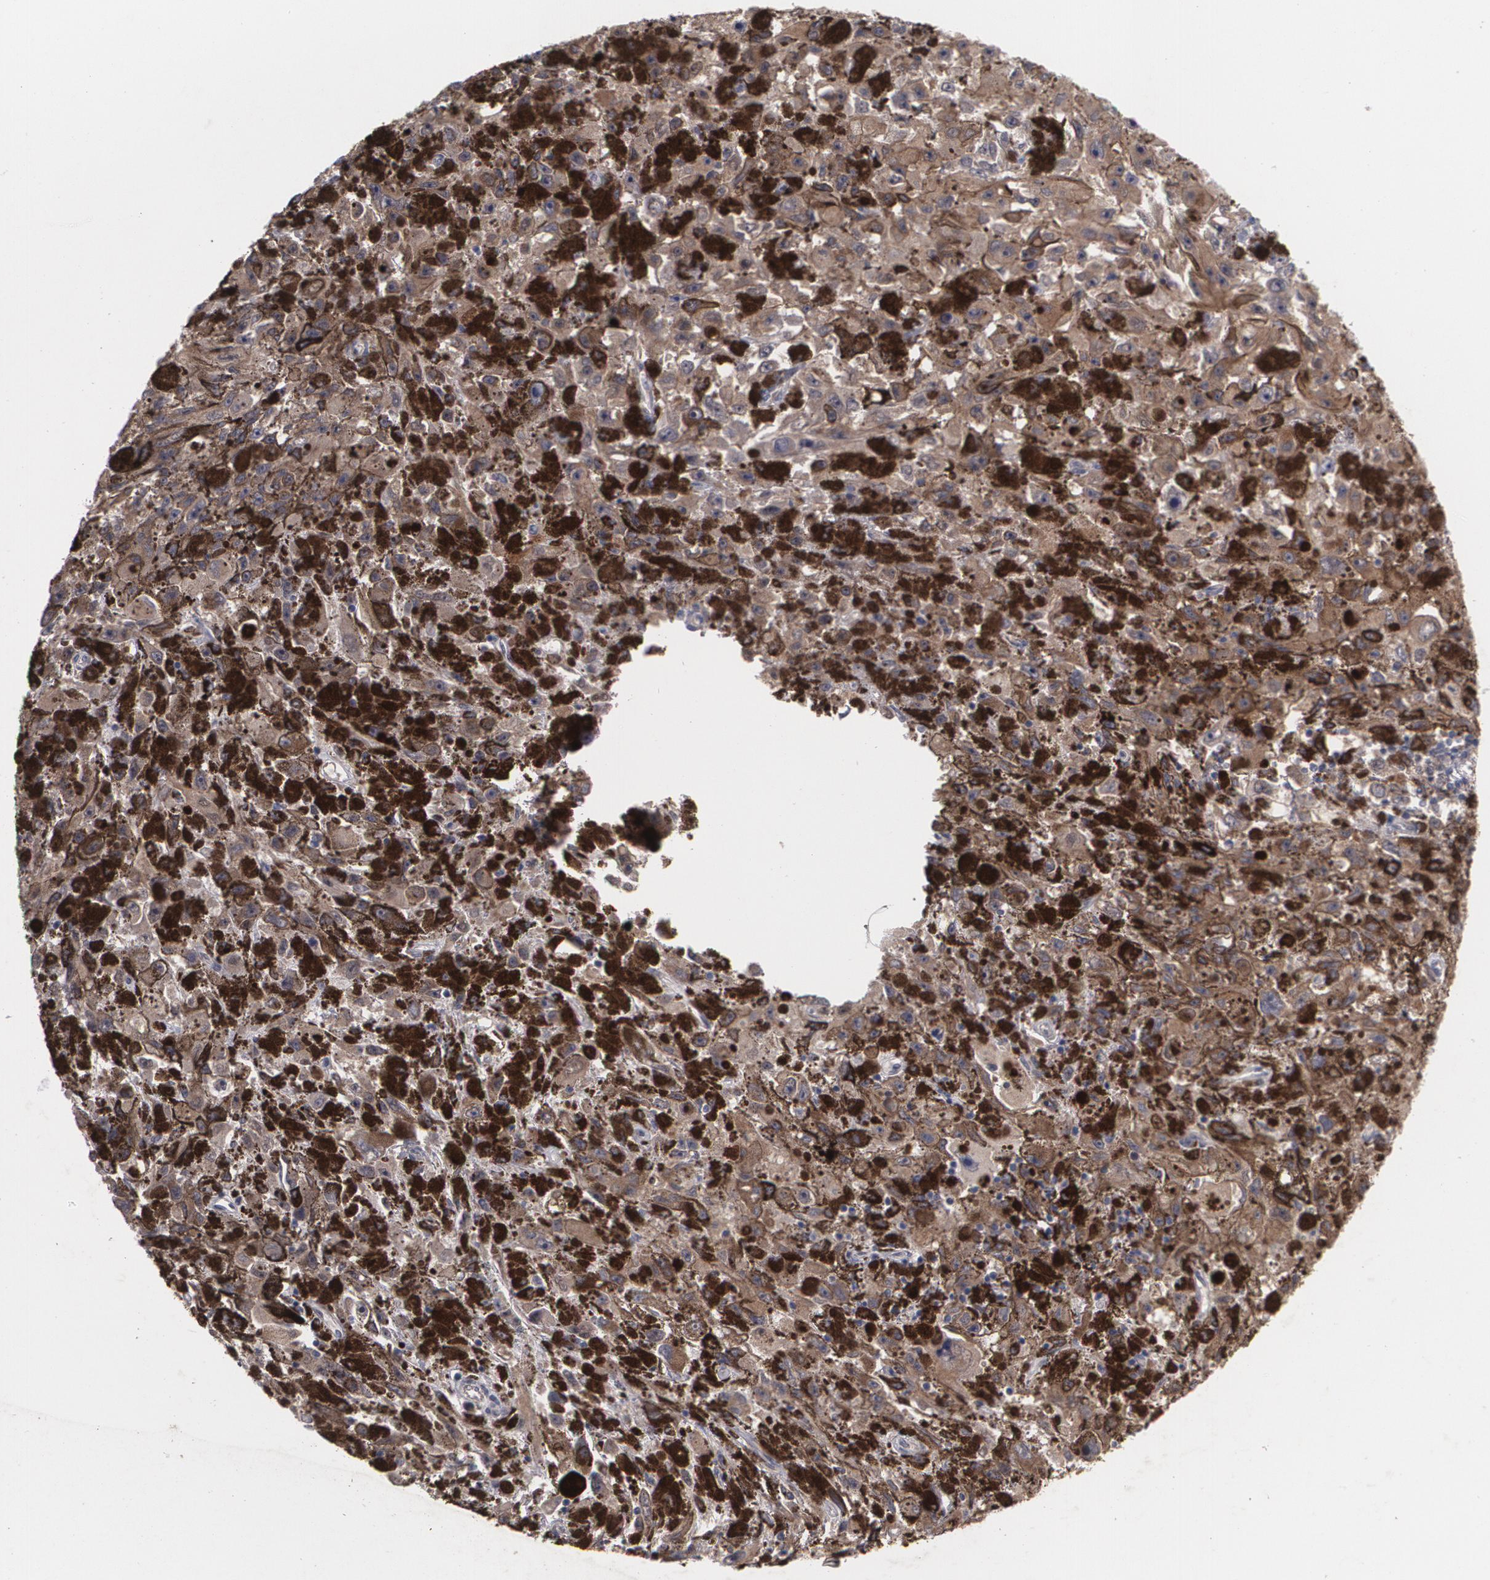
{"staining": {"intensity": "negative", "quantity": "none", "location": "none"}, "tissue": "melanoma", "cell_type": "Tumor cells", "image_type": "cancer", "snomed": [{"axis": "morphology", "description": "Malignant melanoma, NOS"}, {"axis": "topography", "description": "Skin"}], "caption": "This is an immunohistochemistry micrograph of human melanoma. There is no staining in tumor cells.", "gene": "HTT", "patient": {"sex": "female", "age": 104}}